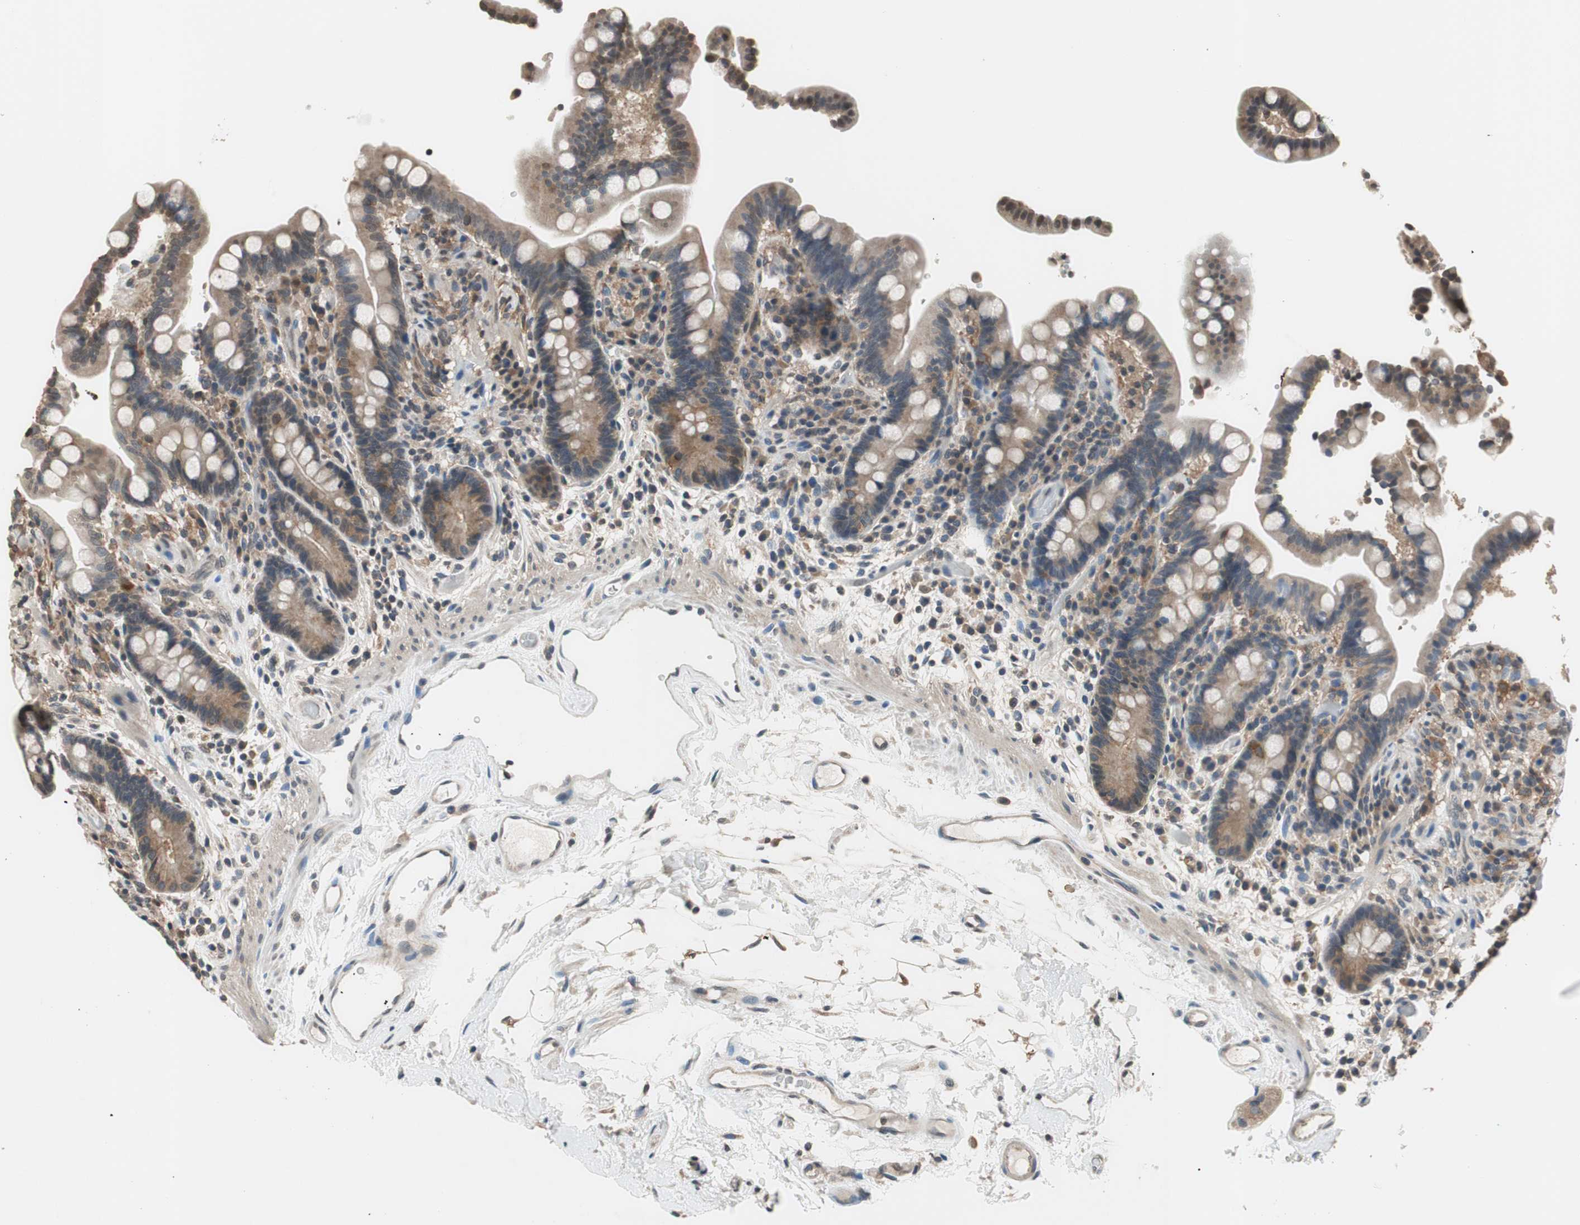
{"staining": {"intensity": "weak", "quantity": "25%-75%", "location": "cytoplasmic/membranous"}, "tissue": "colon", "cell_type": "Endothelial cells", "image_type": "normal", "snomed": [{"axis": "morphology", "description": "Normal tissue, NOS"}, {"axis": "topography", "description": "Colon"}], "caption": "DAB (3,3'-diaminobenzidine) immunohistochemical staining of normal human colon demonstrates weak cytoplasmic/membranous protein positivity in approximately 25%-75% of endothelial cells. (Stains: DAB in brown, nuclei in blue, Microscopy: brightfield microscopy at high magnification).", "gene": "GCLC", "patient": {"sex": "male", "age": 73}}